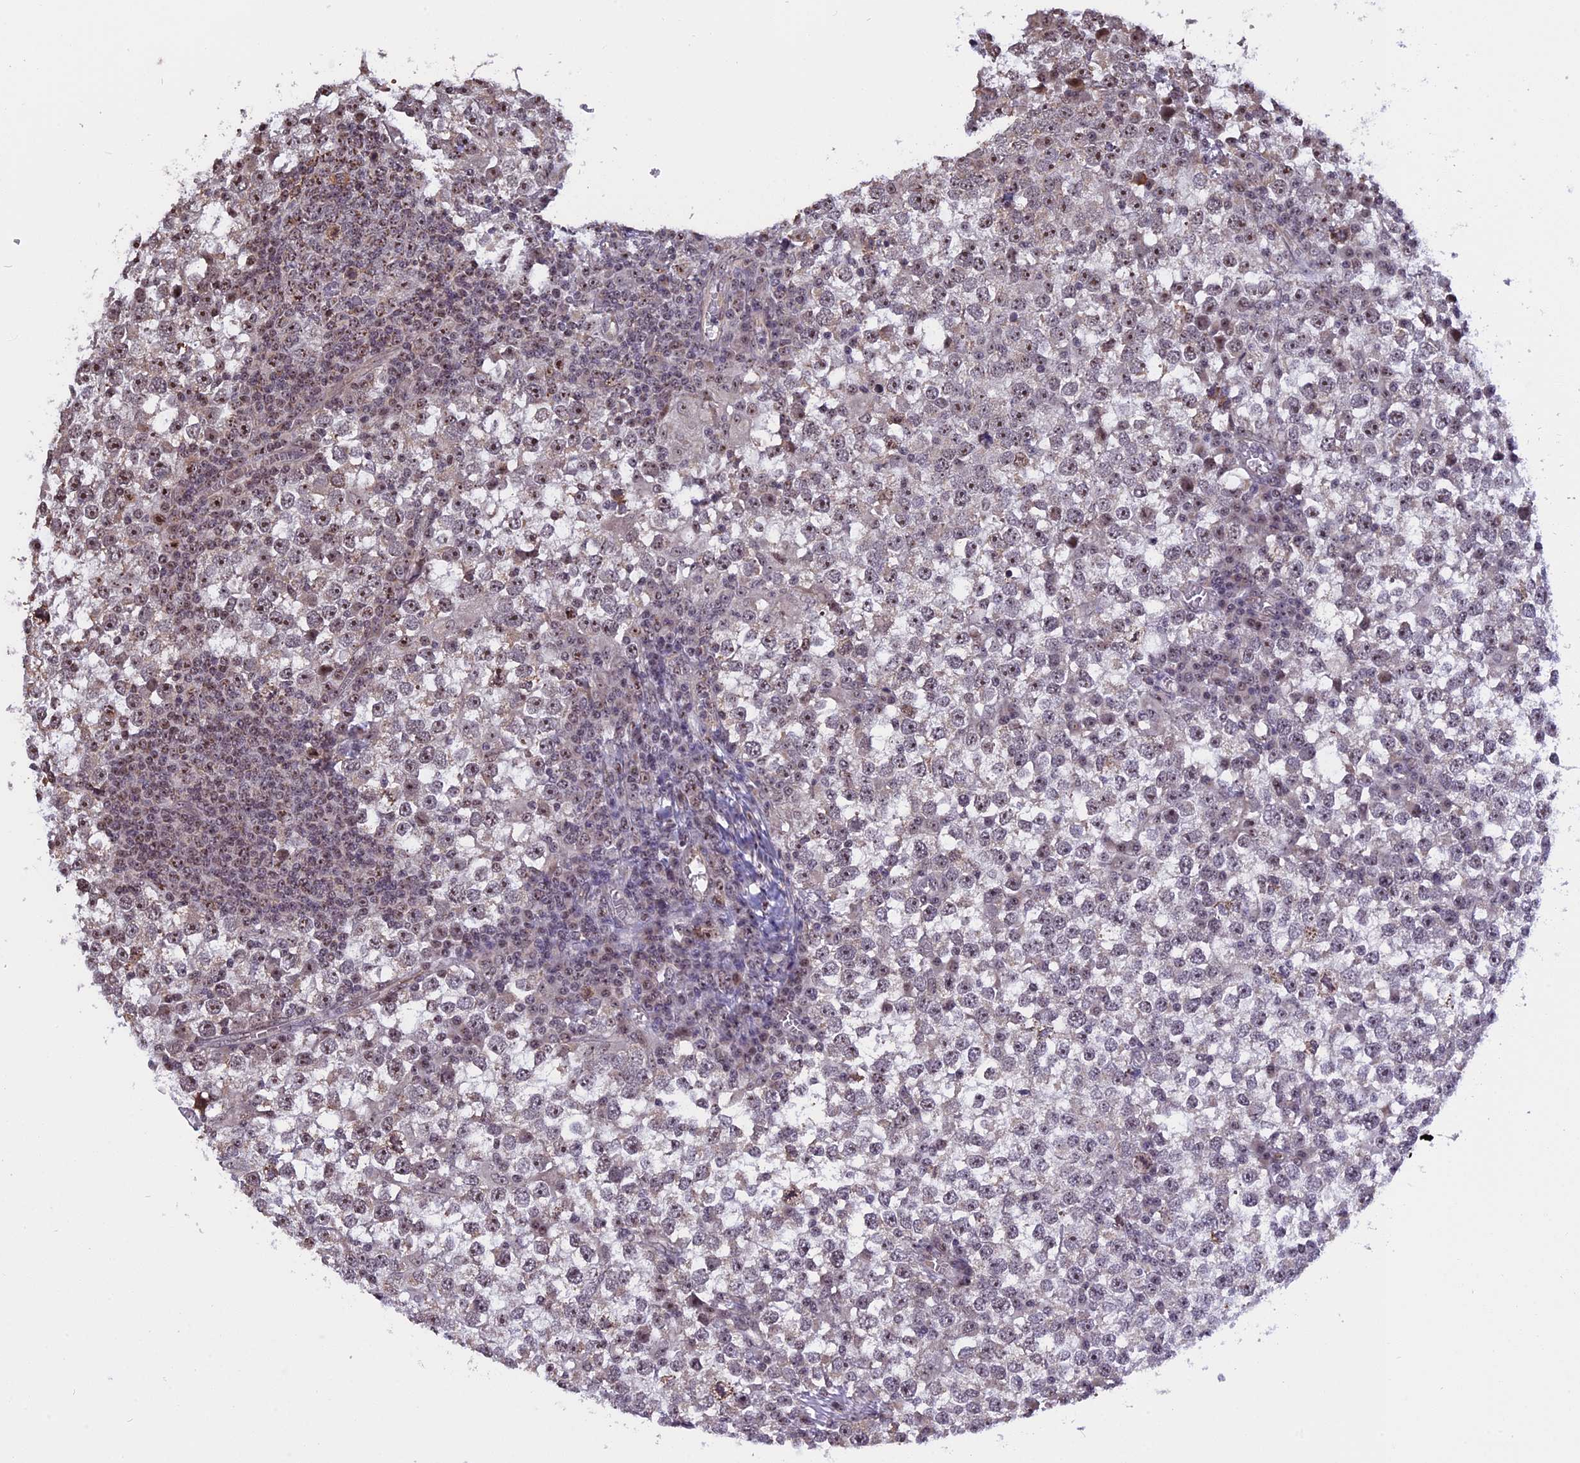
{"staining": {"intensity": "weak", "quantity": "<25%", "location": "nuclear"}, "tissue": "testis cancer", "cell_type": "Tumor cells", "image_type": "cancer", "snomed": [{"axis": "morphology", "description": "Seminoma, NOS"}, {"axis": "topography", "description": "Testis"}], "caption": "Tumor cells show no significant expression in seminoma (testis).", "gene": "MGA", "patient": {"sex": "male", "age": 65}}